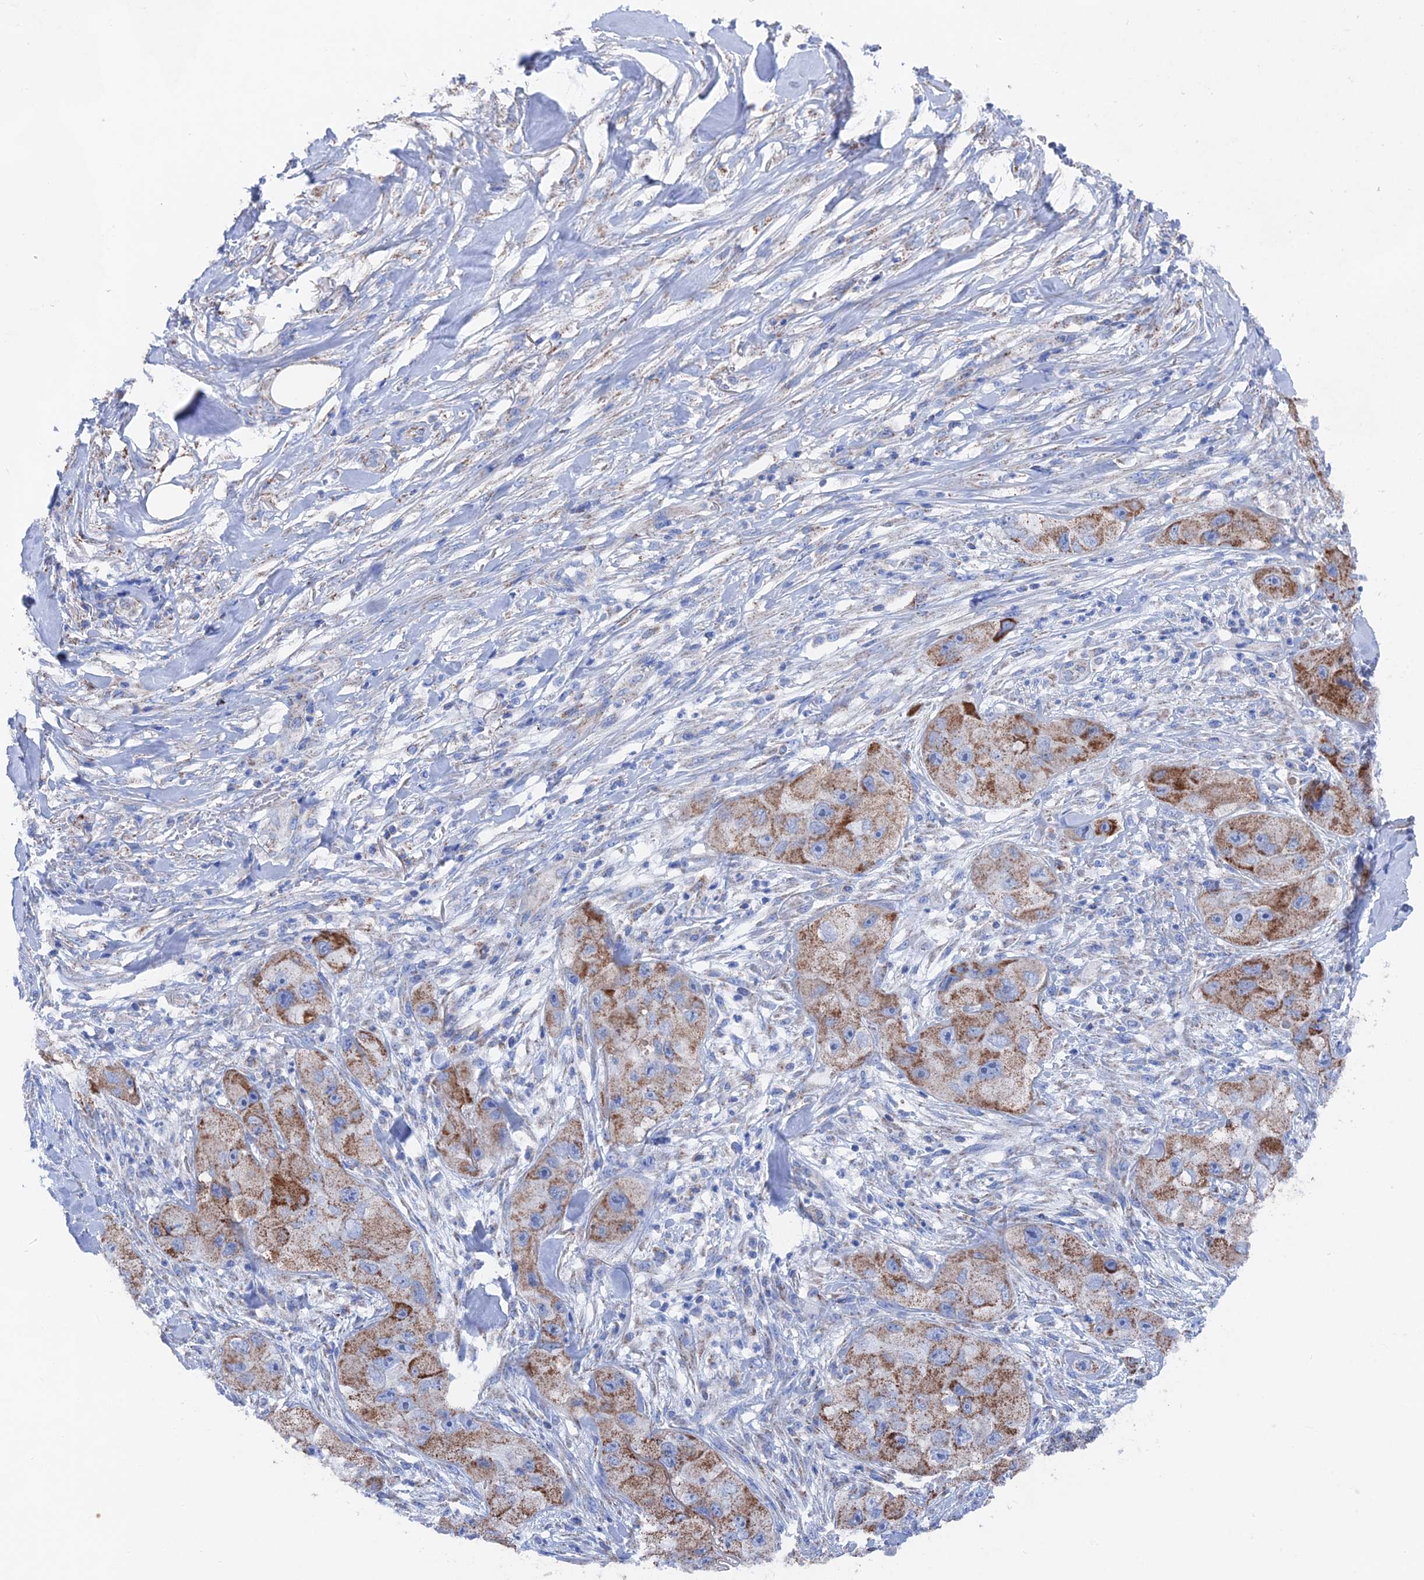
{"staining": {"intensity": "moderate", "quantity": ">75%", "location": "cytoplasmic/membranous"}, "tissue": "skin cancer", "cell_type": "Tumor cells", "image_type": "cancer", "snomed": [{"axis": "morphology", "description": "Squamous cell carcinoma, NOS"}, {"axis": "topography", "description": "Skin"}, {"axis": "topography", "description": "Subcutis"}], "caption": "Protein staining of skin cancer tissue demonstrates moderate cytoplasmic/membranous positivity in about >75% of tumor cells.", "gene": "IFT80", "patient": {"sex": "male", "age": 73}}